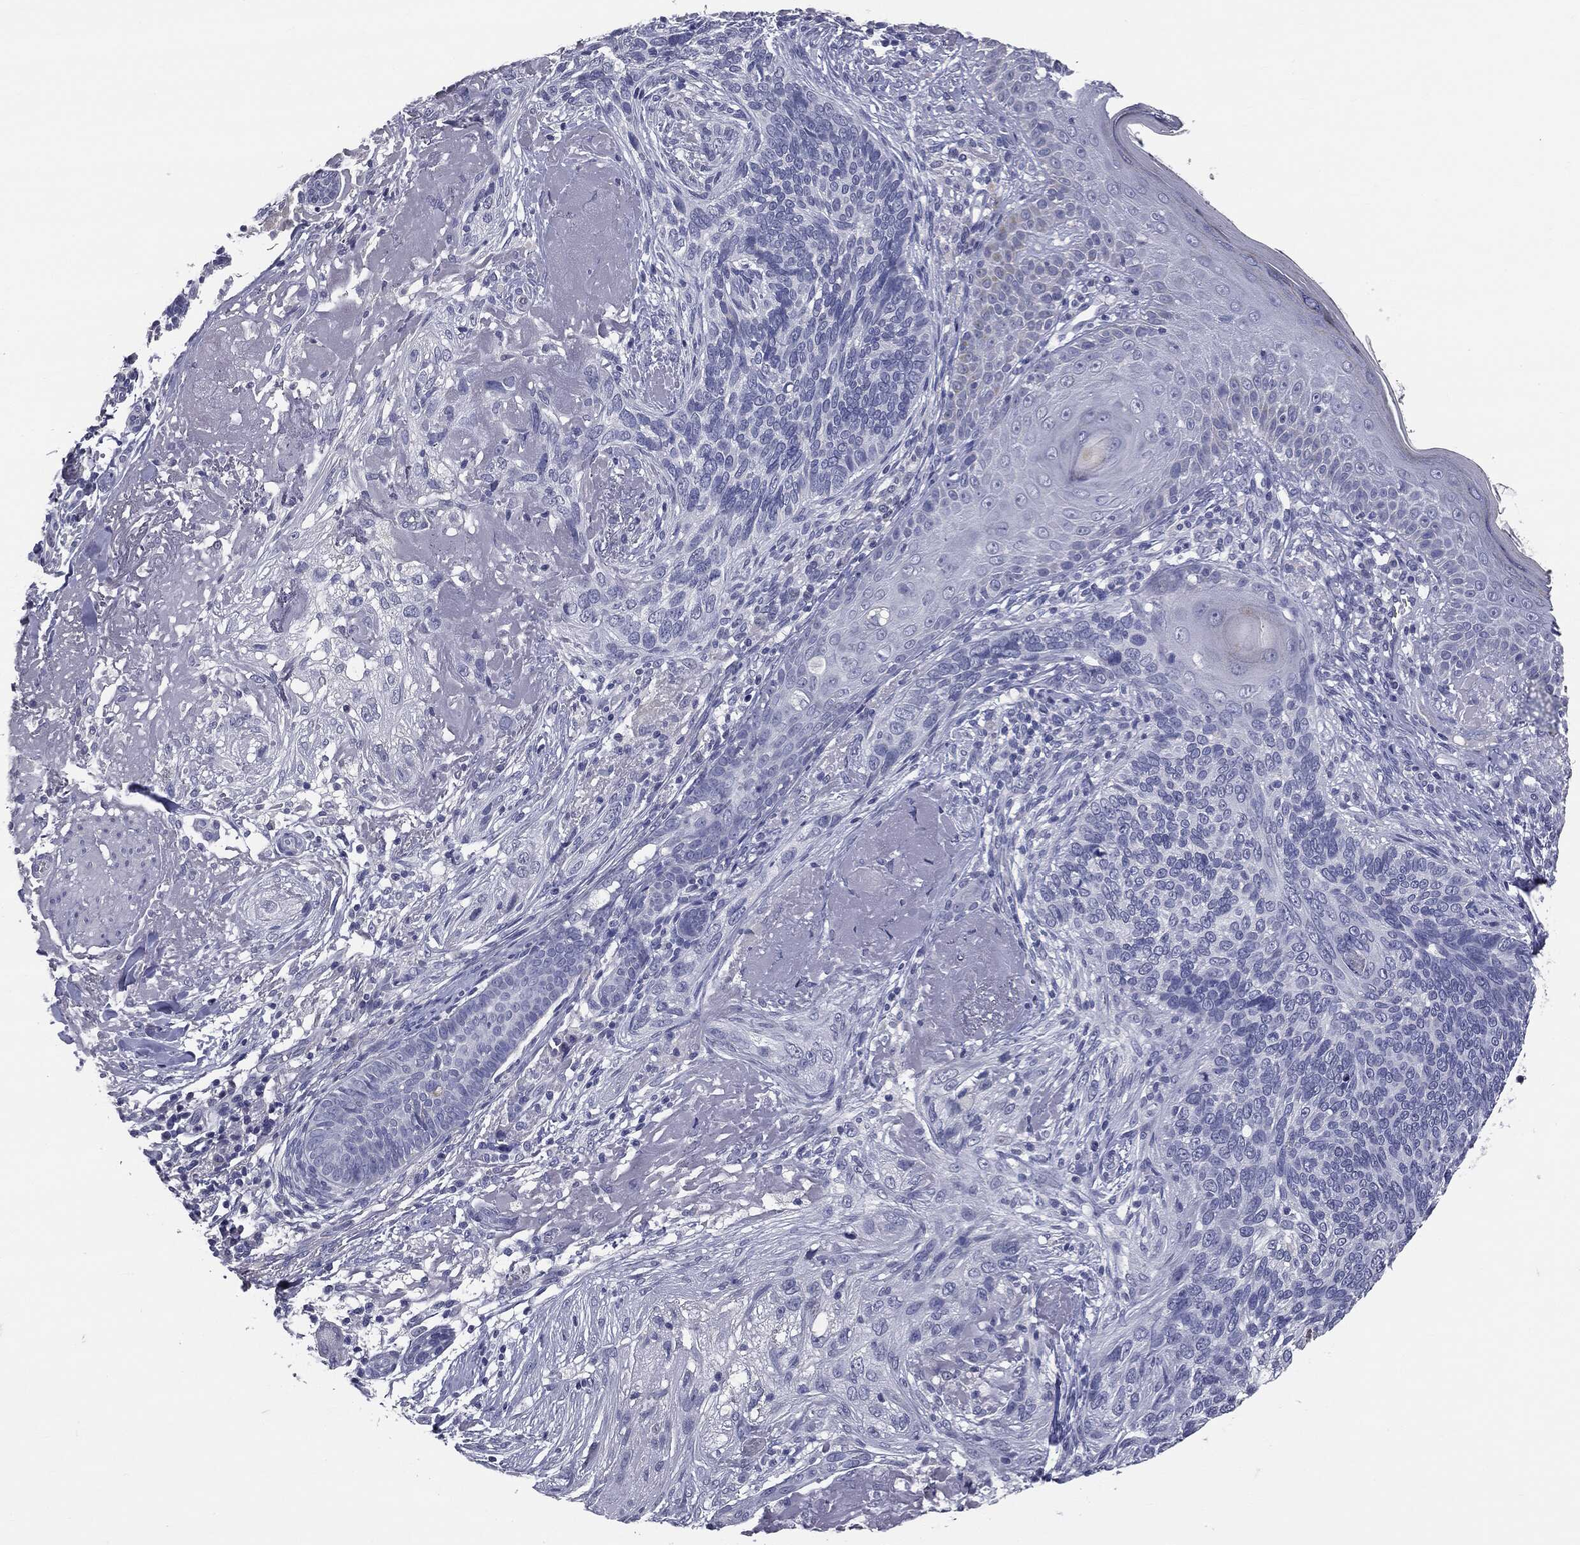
{"staining": {"intensity": "negative", "quantity": "none", "location": "none"}, "tissue": "skin cancer", "cell_type": "Tumor cells", "image_type": "cancer", "snomed": [{"axis": "morphology", "description": "Basal cell carcinoma"}, {"axis": "topography", "description": "Skin"}], "caption": "Tumor cells are negative for protein expression in human basal cell carcinoma (skin).", "gene": "AFP", "patient": {"sex": "male", "age": 91}}